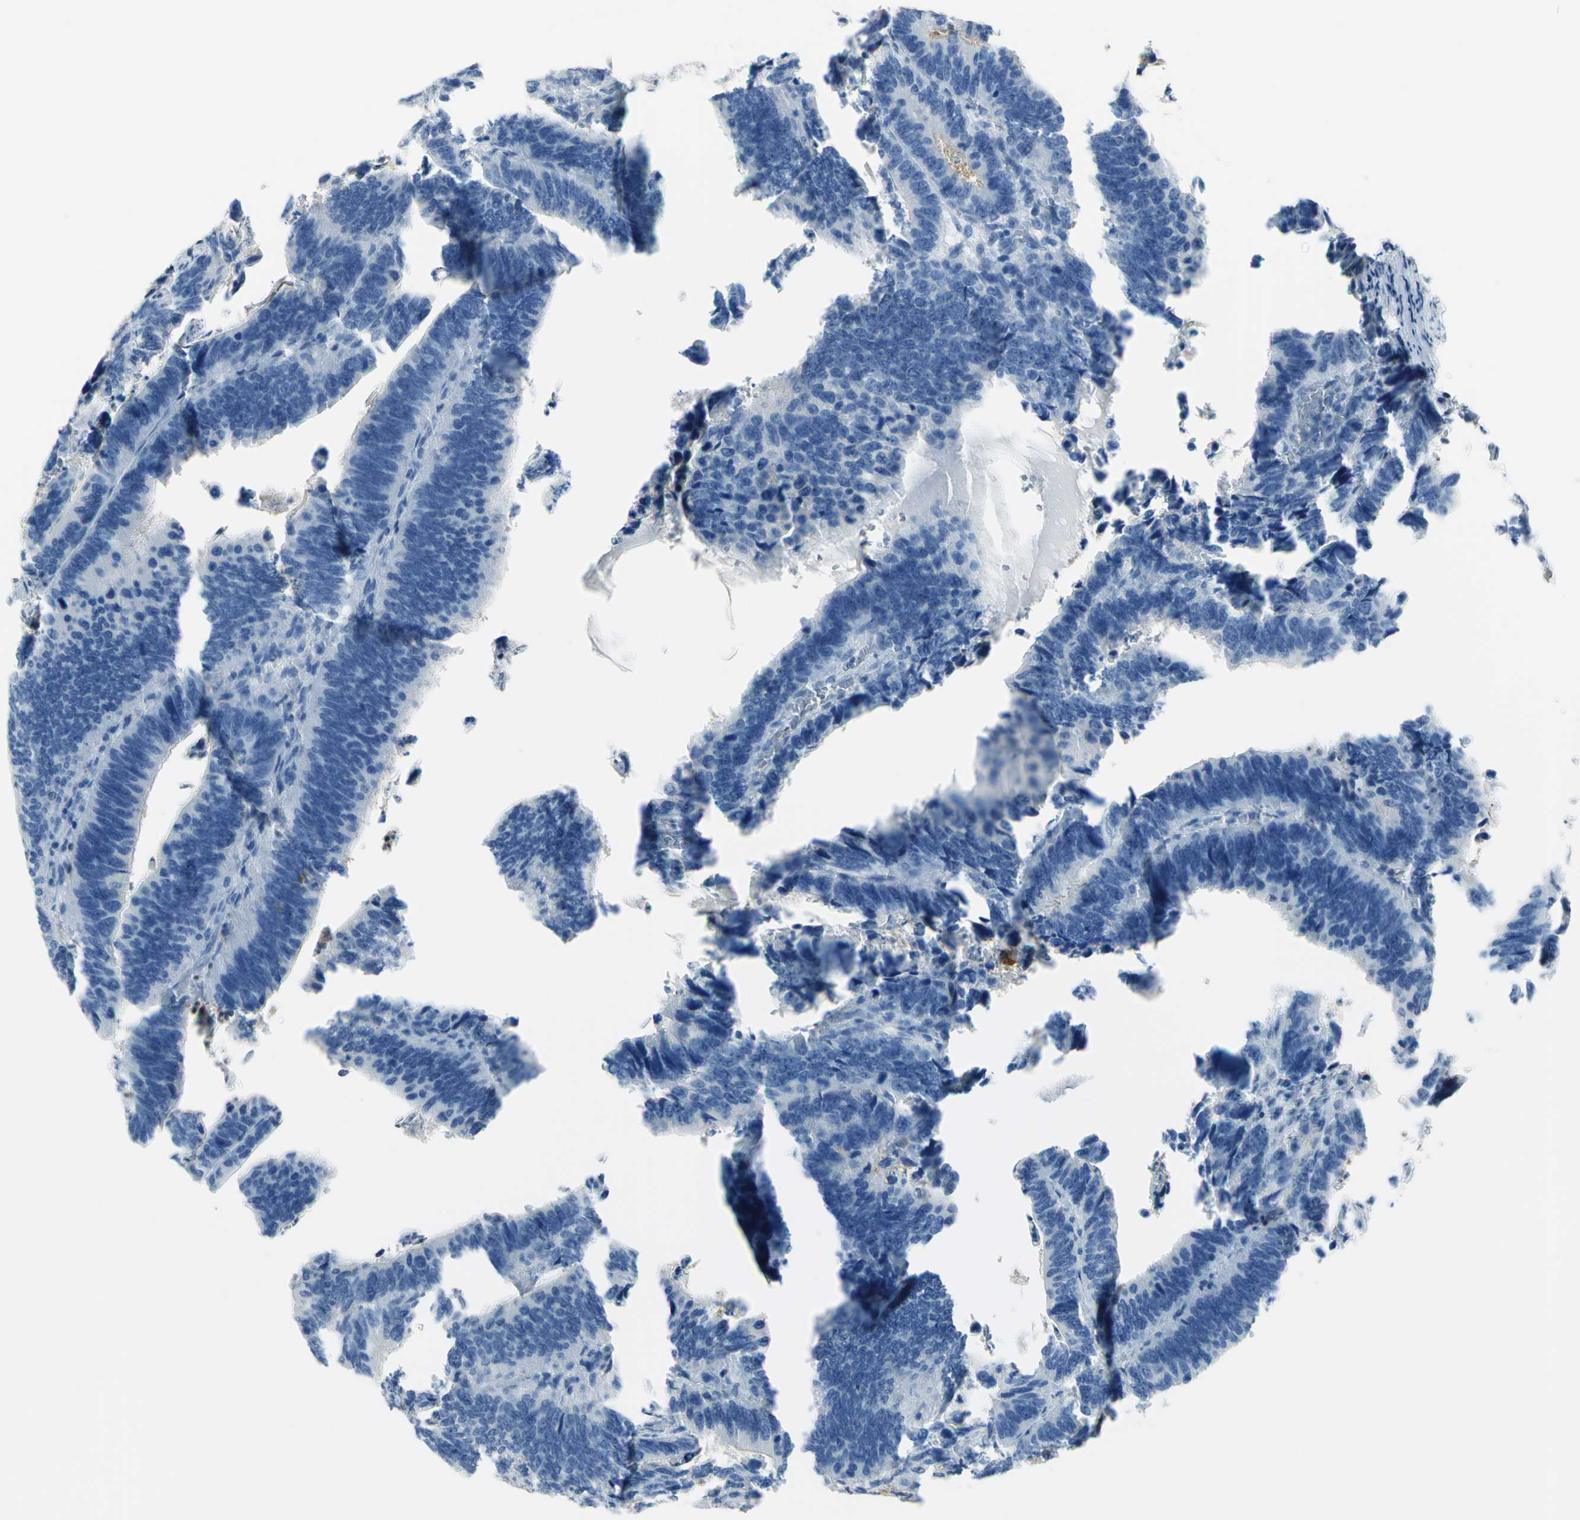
{"staining": {"intensity": "negative", "quantity": "none", "location": "none"}, "tissue": "colorectal cancer", "cell_type": "Tumor cells", "image_type": "cancer", "snomed": [{"axis": "morphology", "description": "Adenocarcinoma, NOS"}, {"axis": "topography", "description": "Colon"}], "caption": "Human colorectal cancer stained for a protein using immunohistochemistry exhibits no positivity in tumor cells.", "gene": "ZNF557", "patient": {"sex": "male", "age": 72}}